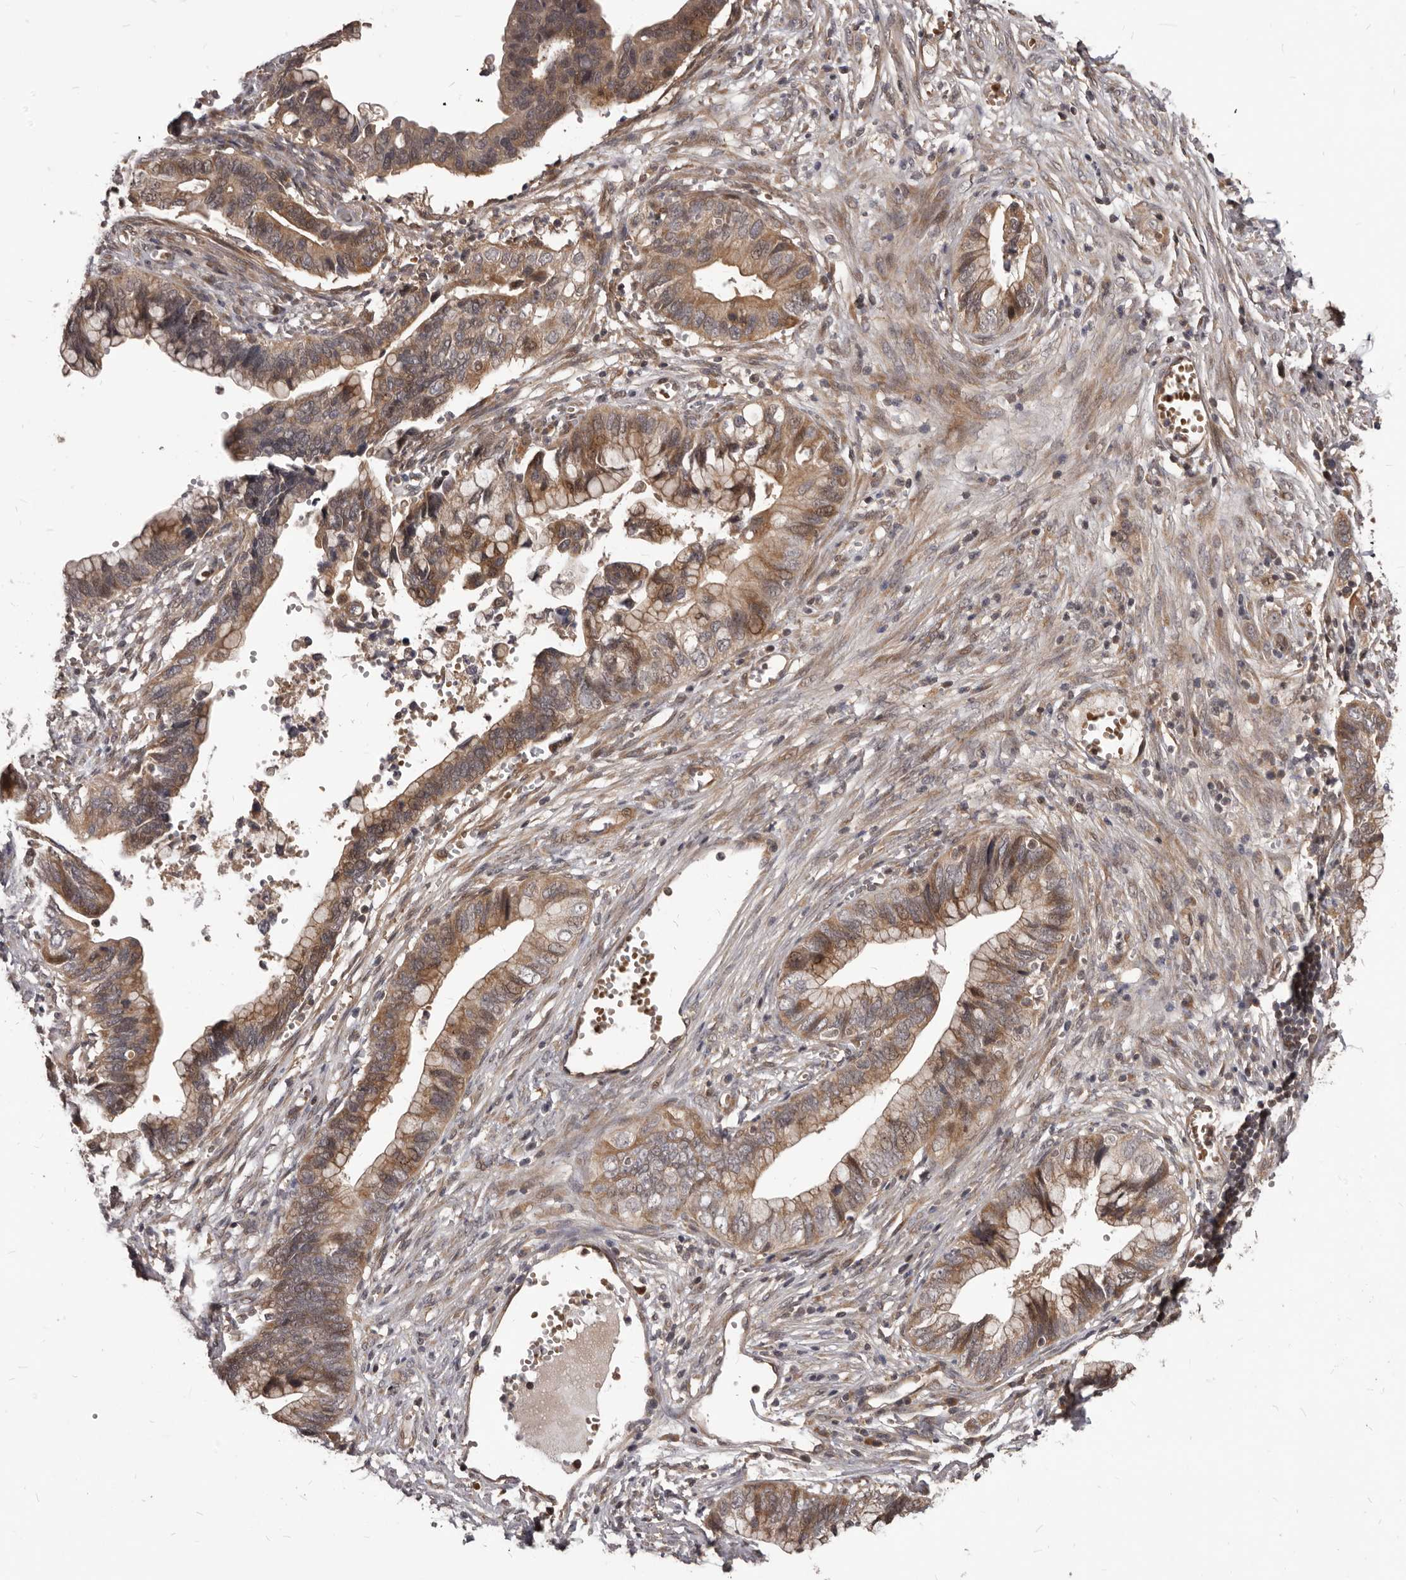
{"staining": {"intensity": "moderate", "quantity": ">75%", "location": "cytoplasmic/membranous"}, "tissue": "cervical cancer", "cell_type": "Tumor cells", "image_type": "cancer", "snomed": [{"axis": "morphology", "description": "Adenocarcinoma, NOS"}, {"axis": "topography", "description": "Cervix"}], "caption": "Immunohistochemical staining of cervical cancer displays moderate cytoplasmic/membranous protein positivity in about >75% of tumor cells.", "gene": "GABPB2", "patient": {"sex": "female", "age": 44}}